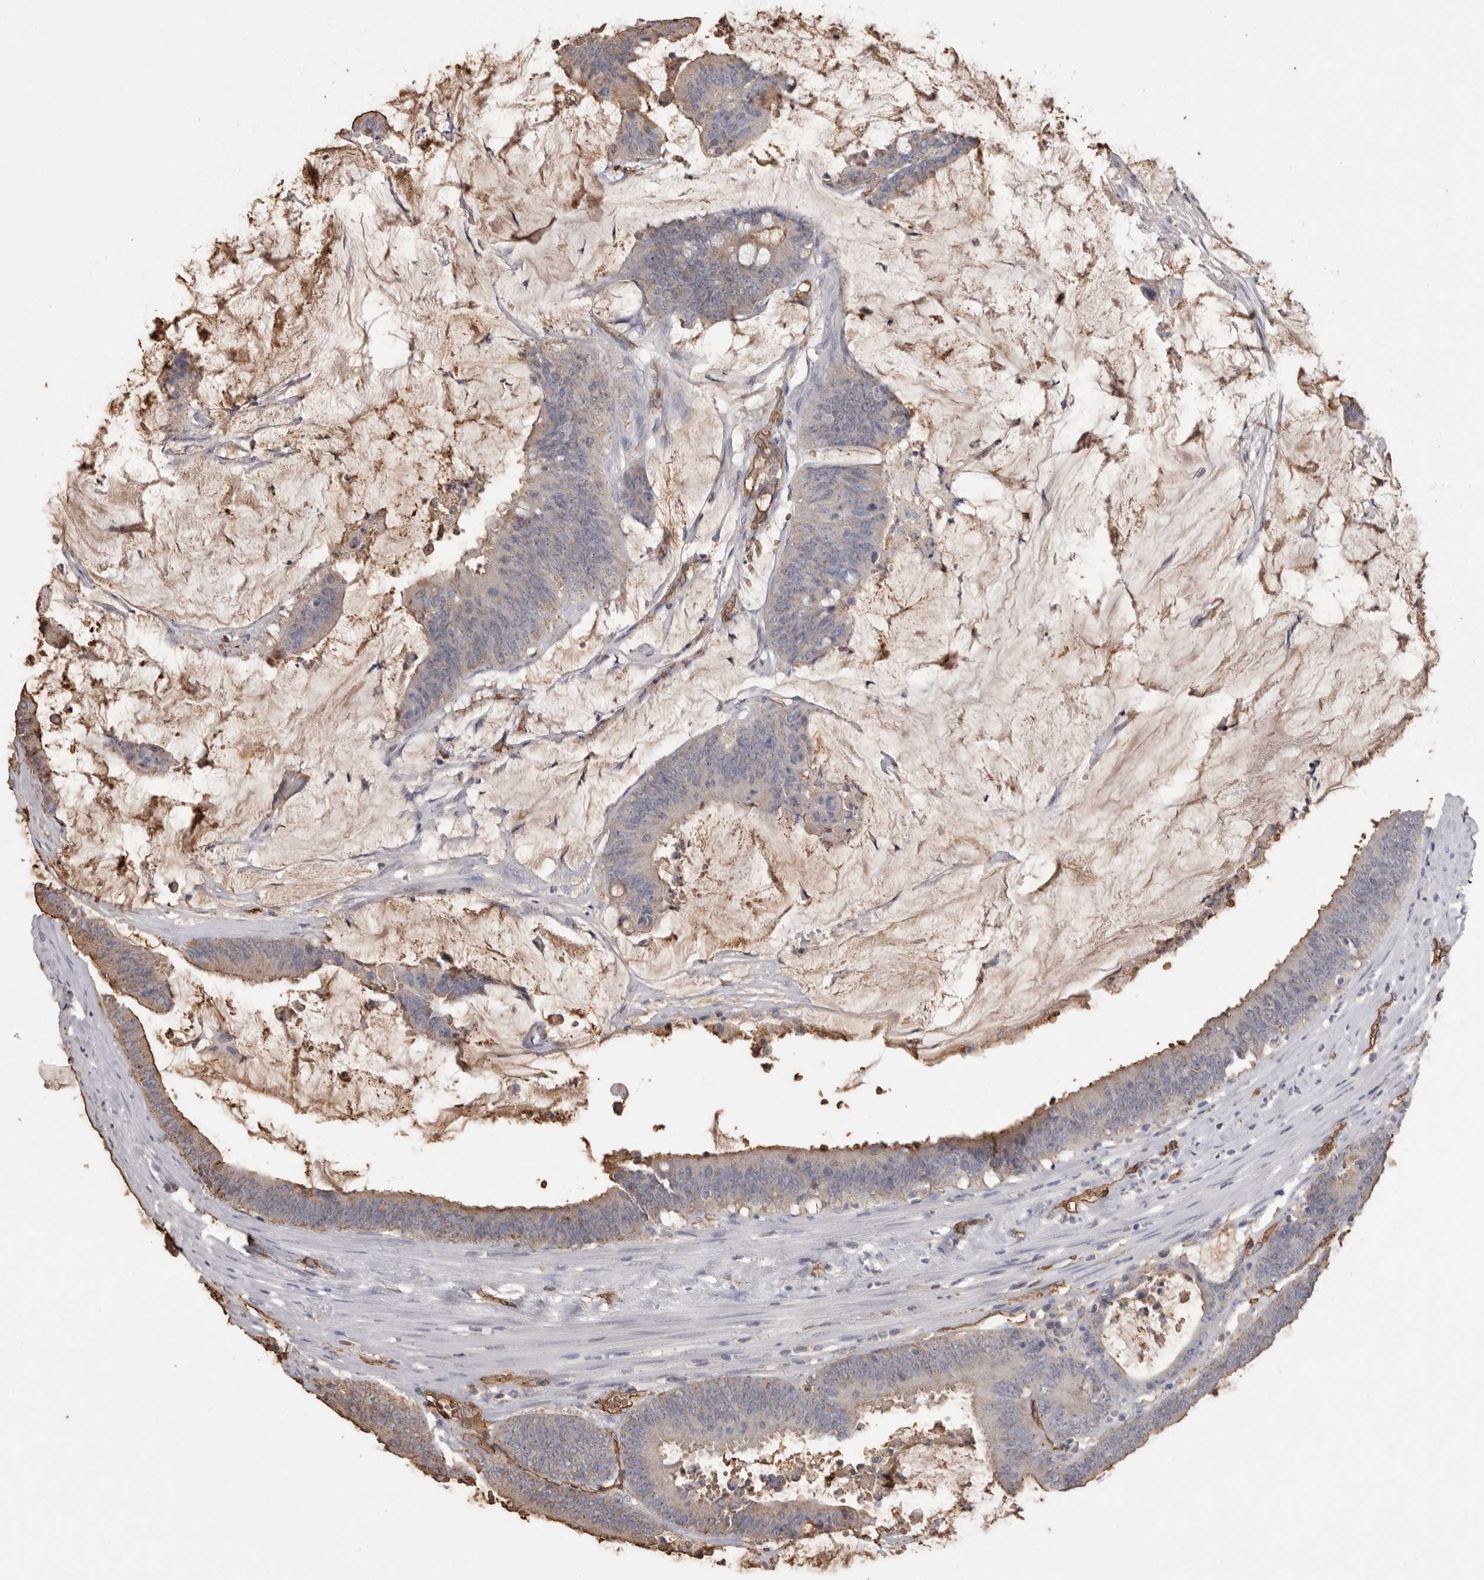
{"staining": {"intensity": "weak", "quantity": "<25%", "location": "cytoplasmic/membranous"}, "tissue": "colorectal cancer", "cell_type": "Tumor cells", "image_type": "cancer", "snomed": [{"axis": "morphology", "description": "Adenocarcinoma, NOS"}, {"axis": "topography", "description": "Rectum"}], "caption": "Immunohistochemistry histopathology image of neoplastic tissue: colorectal adenocarcinoma stained with DAB (3,3'-diaminobenzidine) reveals no significant protein staining in tumor cells. (Immunohistochemistry, brightfield microscopy, high magnification).", "gene": "IL17RC", "patient": {"sex": "female", "age": 66}}